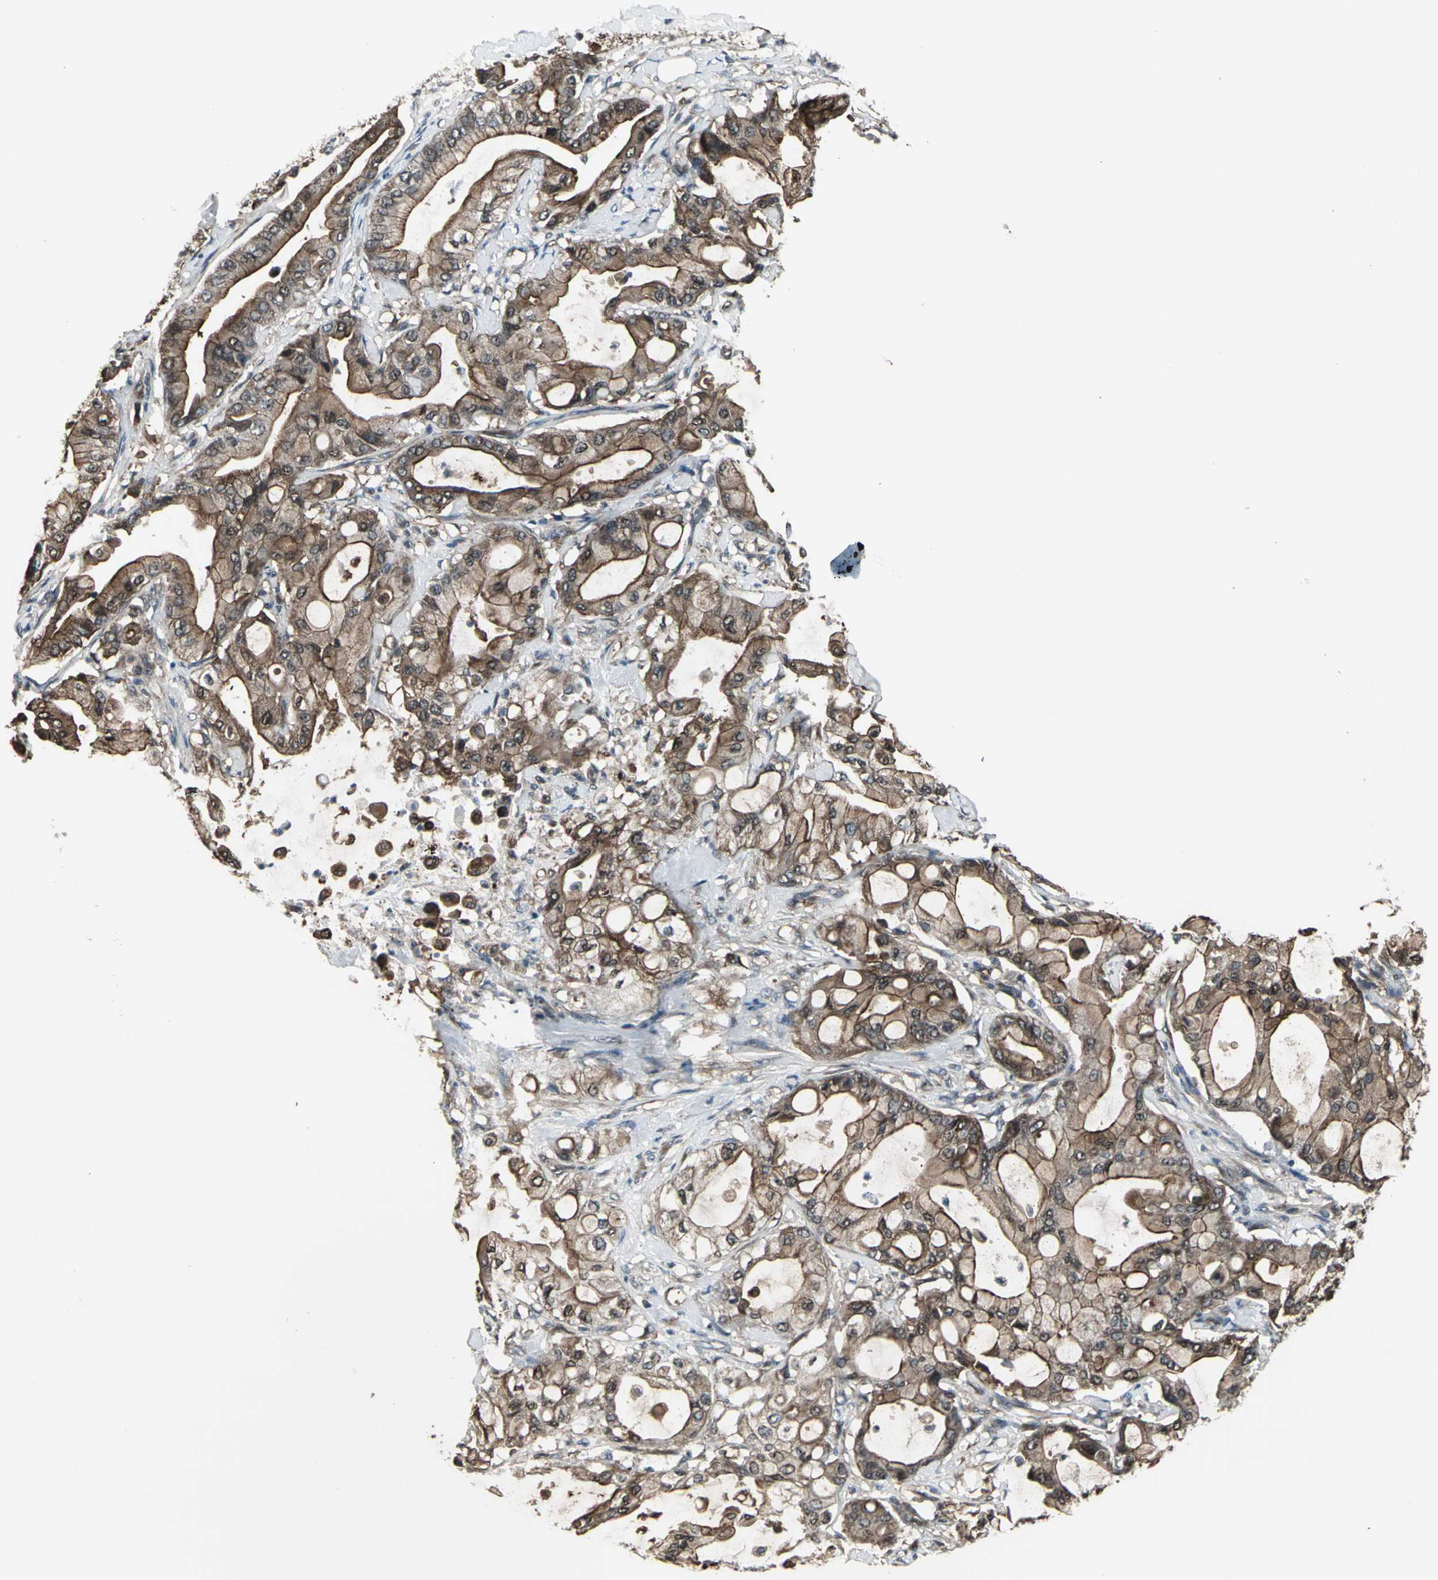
{"staining": {"intensity": "strong", "quantity": ">75%", "location": "cytoplasmic/membranous,nuclear"}, "tissue": "pancreatic cancer", "cell_type": "Tumor cells", "image_type": "cancer", "snomed": [{"axis": "morphology", "description": "Adenocarcinoma, NOS"}, {"axis": "morphology", "description": "Adenocarcinoma, metastatic, NOS"}, {"axis": "topography", "description": "Lymph node"}, {"axis": "topography", "description": "Pancreas"}, {"axis": "topography", "description": "Duodenum"}], "caption": "The image shows a brown stain indicating the presence of a protein in the cytoplasmic/membranous and nuclear of tumor cells in pancreatic cancer.", "gene": "PFDN1", "patient": {"sex": "female", "age": 64}}